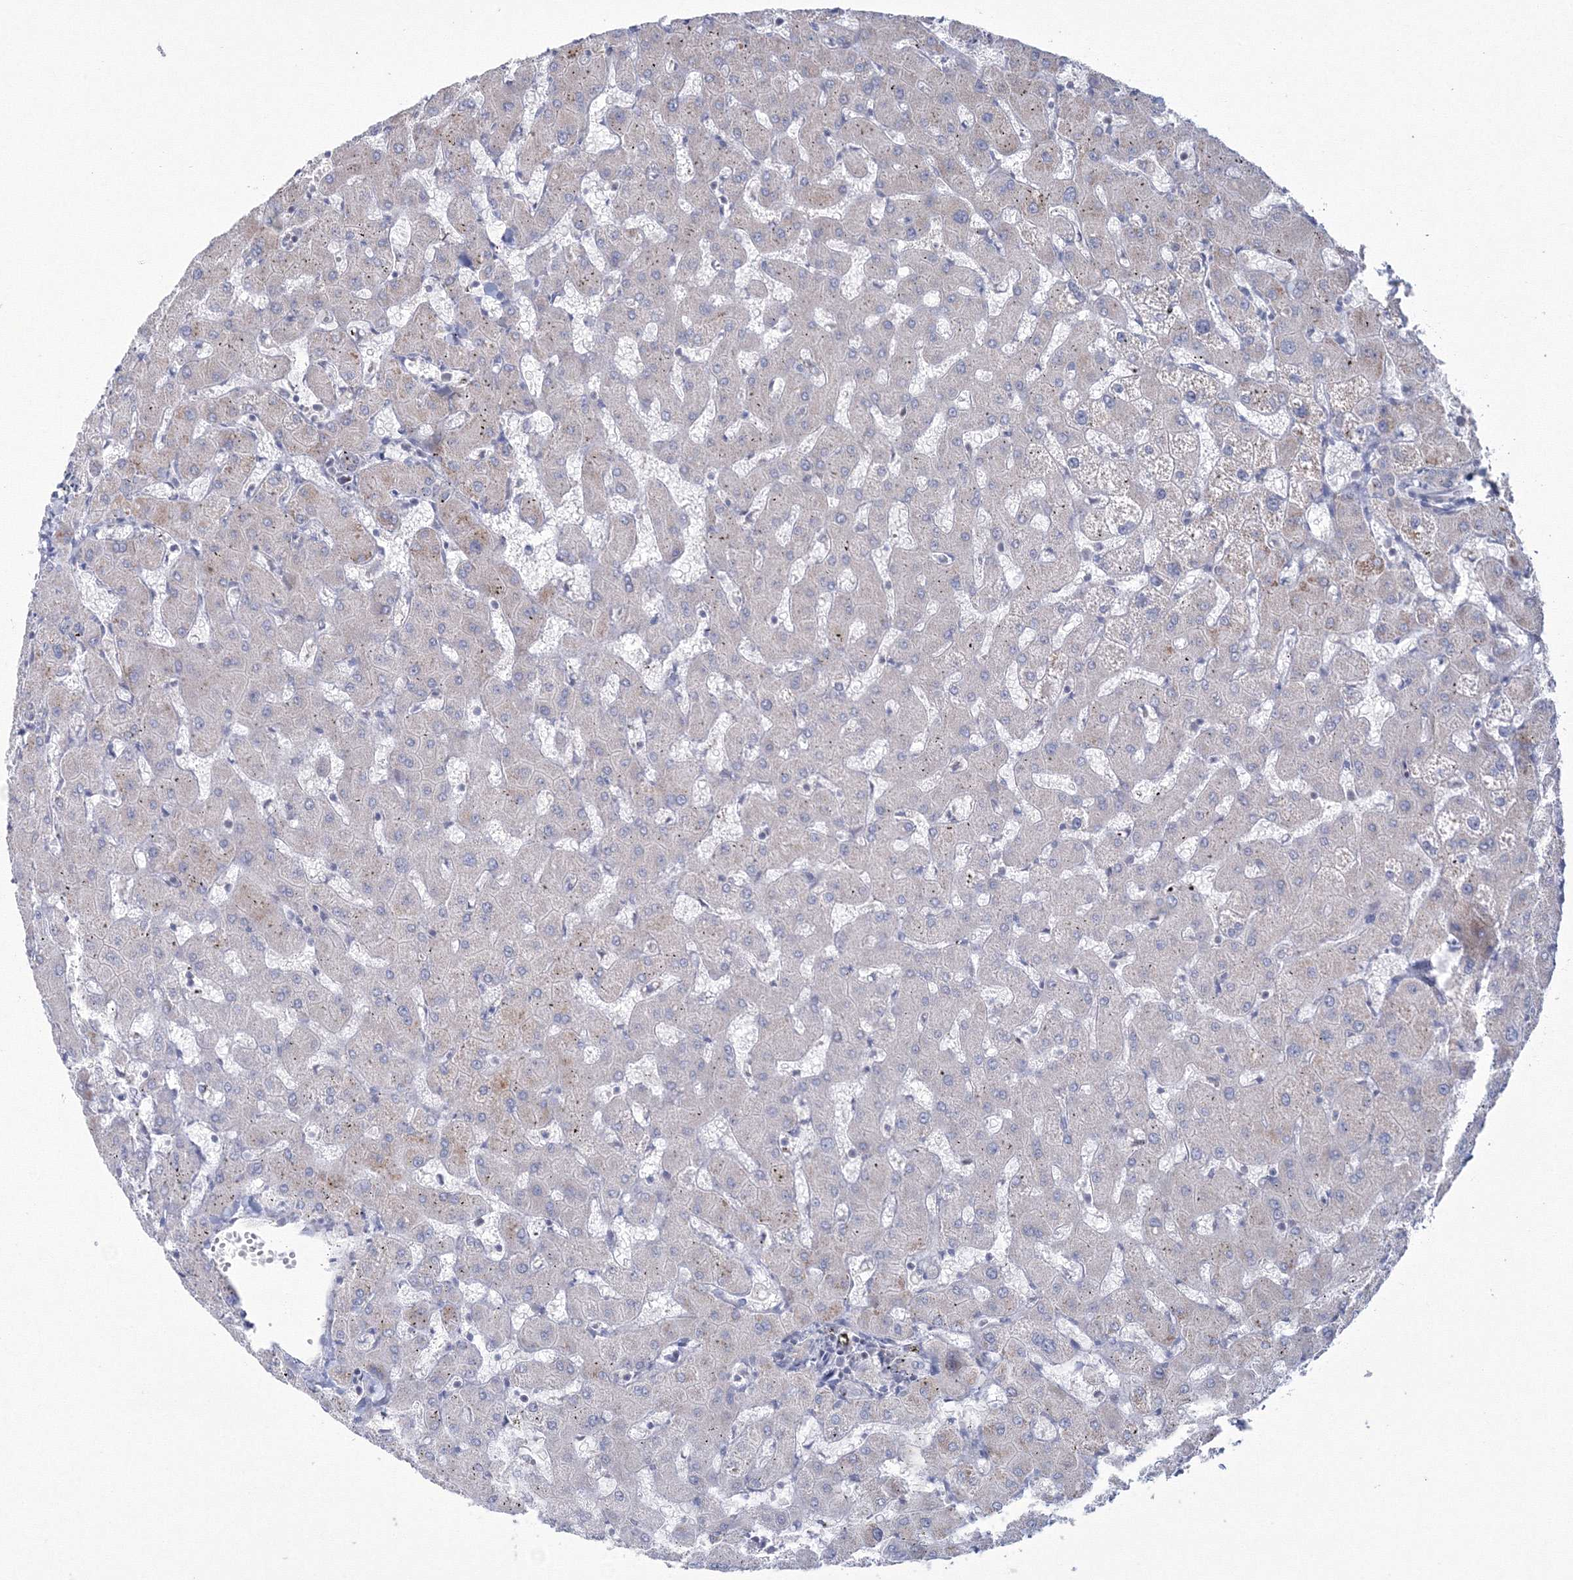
{"staining": {"intensity": "negative", "quantity": "none", "location": "none"}, "tissue": "liver", "cell_type": "Cholangiocytes", "image_type": "normal", "snomed": [{"axis": "morphology", "description": "Normal tissue, NOS"}, {"axis": "topography", "description": "Liver"}], "caption": "Immunohistochemistry of benign human liver reveals no expression in cholangiocytes.", "gene": "GRSF1", "patient": {"sex": "female", "age": 63}}